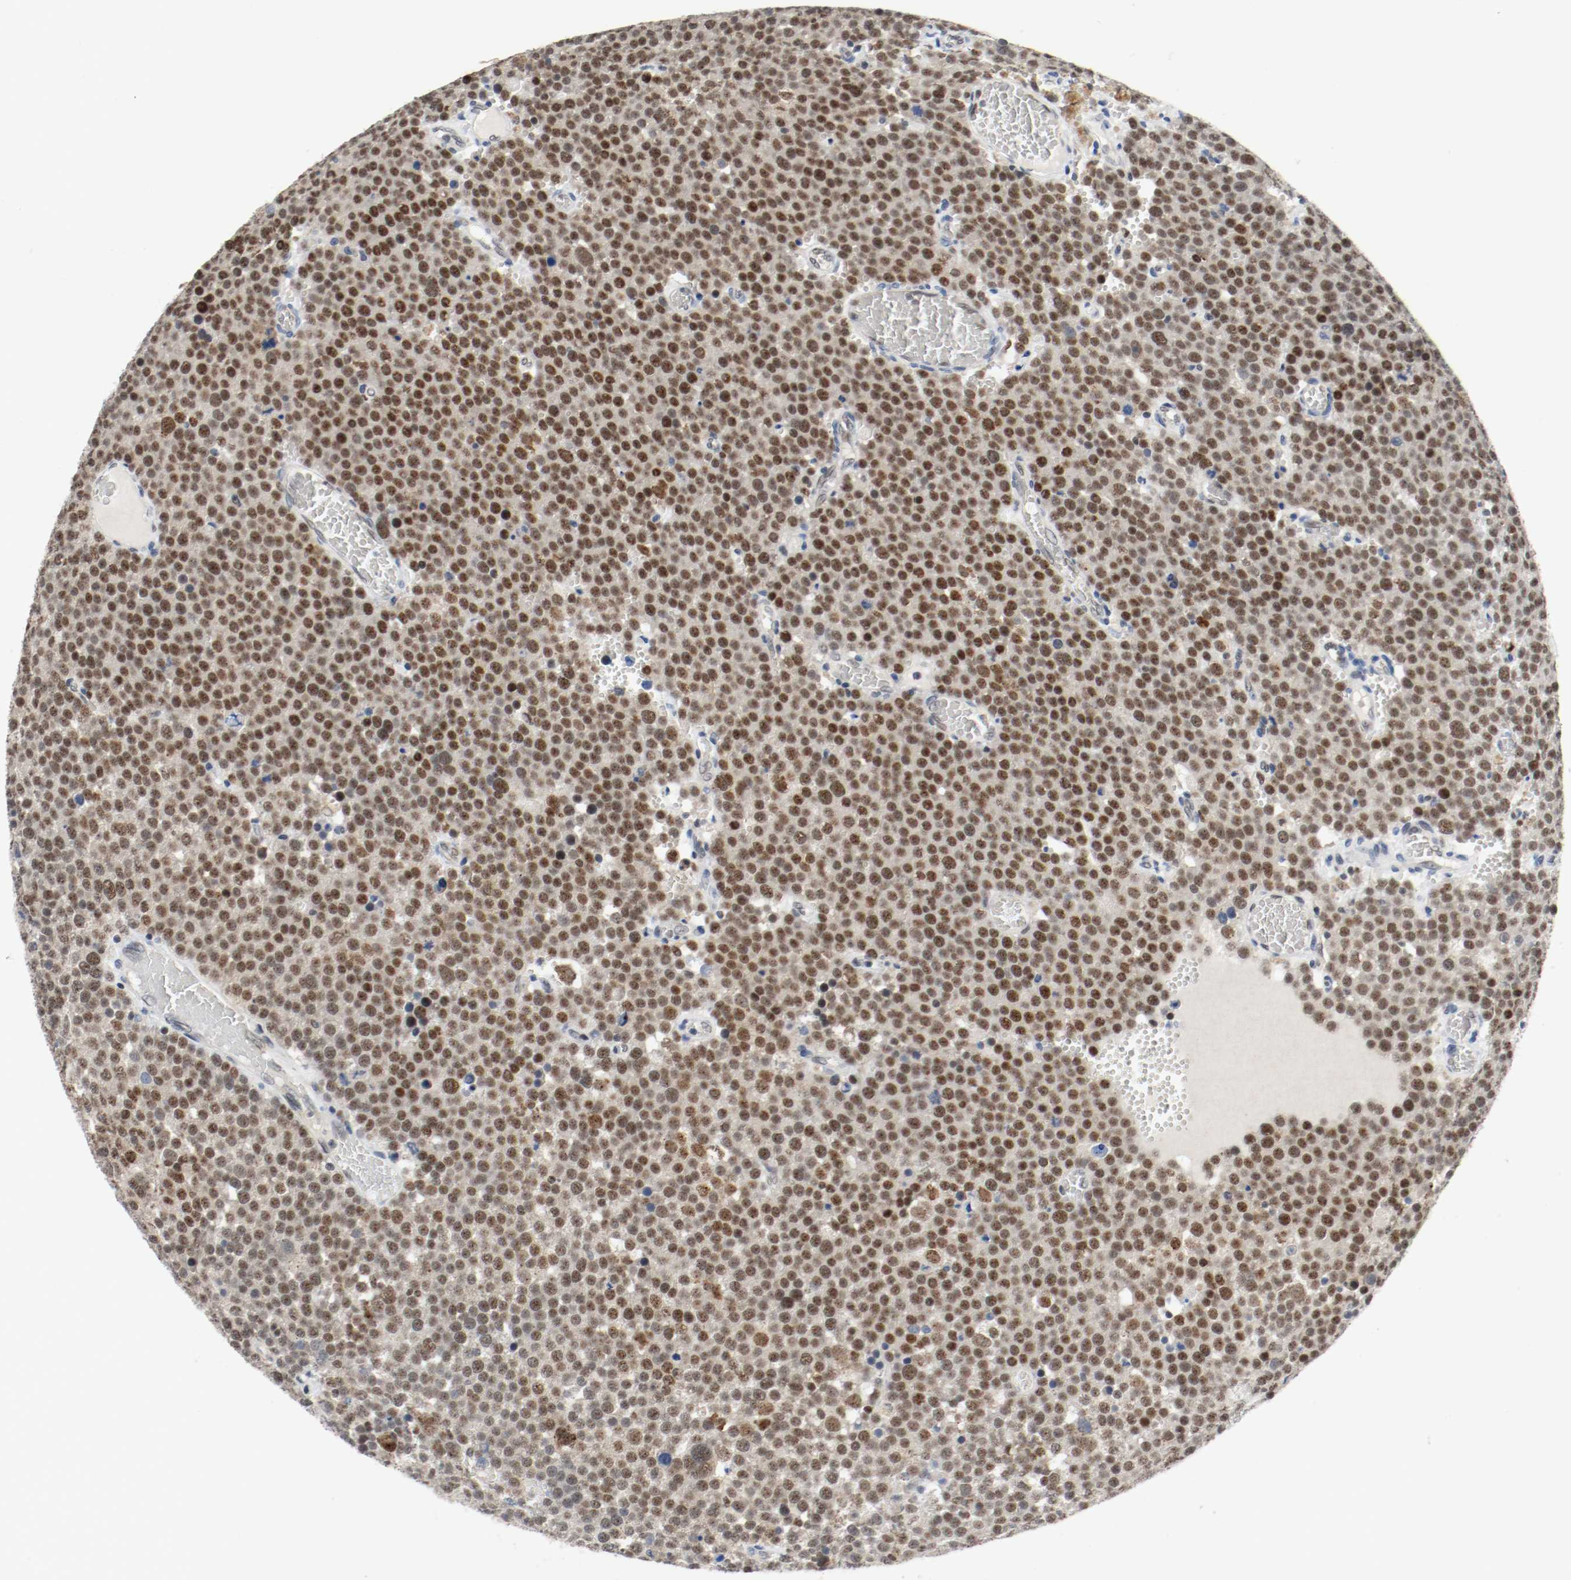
{"staining": {"intensity": "strong", "quantity": ">75%", "location": "nuclear"}, "tissue": "testis cancer", "cell_type": "Tumor cells", "image_type": "cancer", "snomed": [{"axis": "morphology", "description": "Seminoma, NOS"}, {"axis": "topography", "description": "Testis"}], "caption": "A histopathology image of human testis cancer stained for a protein demonstrates strong nuclear brown staining in tumor cells. Immunohistochemistry stains the protein of interest in brown and the nuclei are stained blue.", "gene": "ASH1L", "patient": {"sex": "male", "age": 71}}